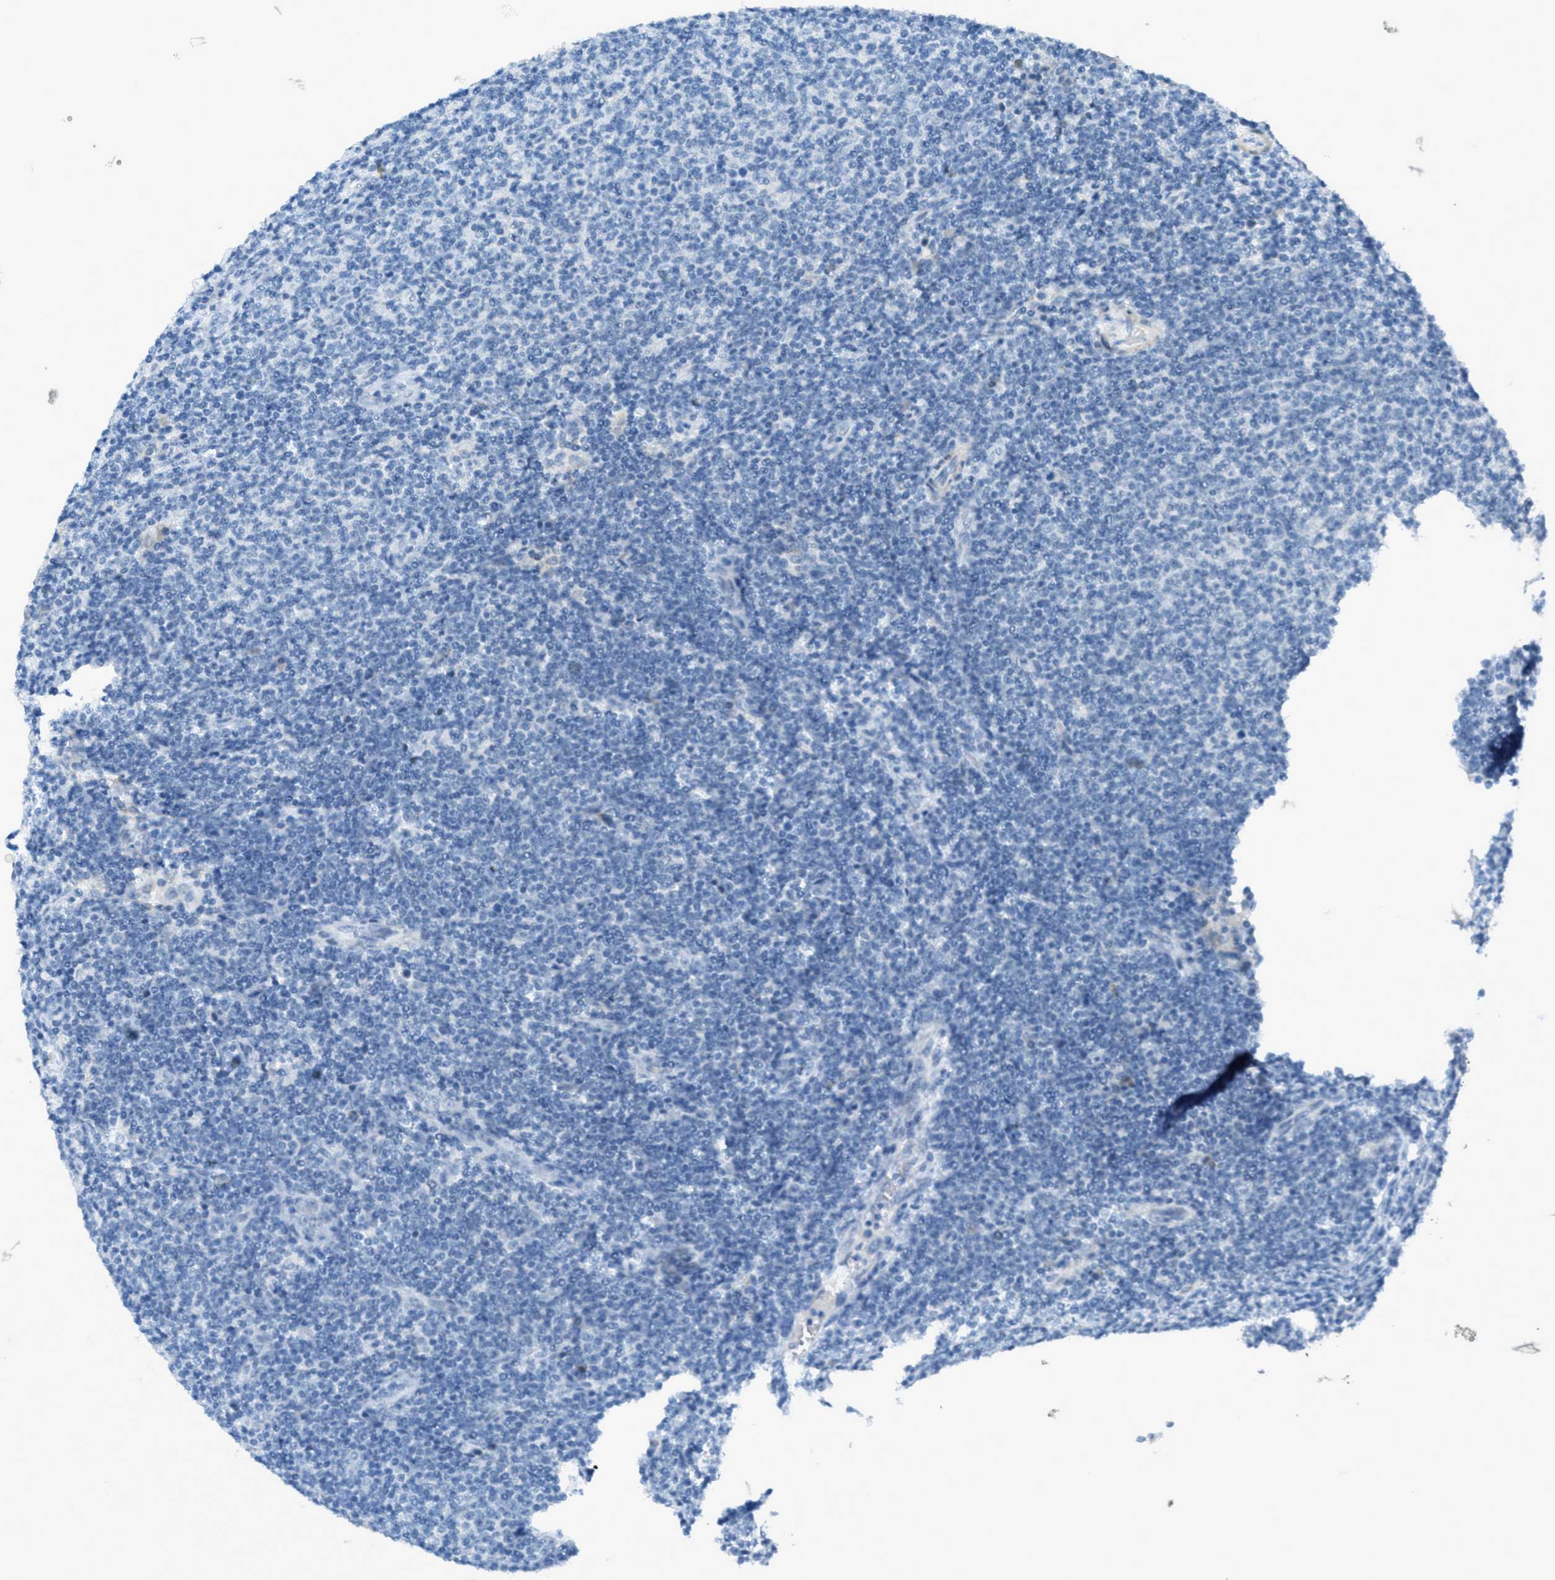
{"staining": {"intensity": "negative", "quantity": "none", "location": "none"}, "tissue": "lymphoma", "cell_type": "Tumor cells", "image_type": "cancer", "snomed": [{"axis": "morphology", "description": "Malignant lymphoma, non-Hodgkin's type, Low grade"}, {"axis": "topography", "description": "Lymph node"}], "caption": "Protein analysis of low-grade malignant lymphoma, non-Hodgkin's type exhibits no significant positivity in tumor cells. (Immunohistochemistry, brightfield microscopy, high magnification).", "gene": "KLHL8", "patient": {"sex": "male", "age": 66}}